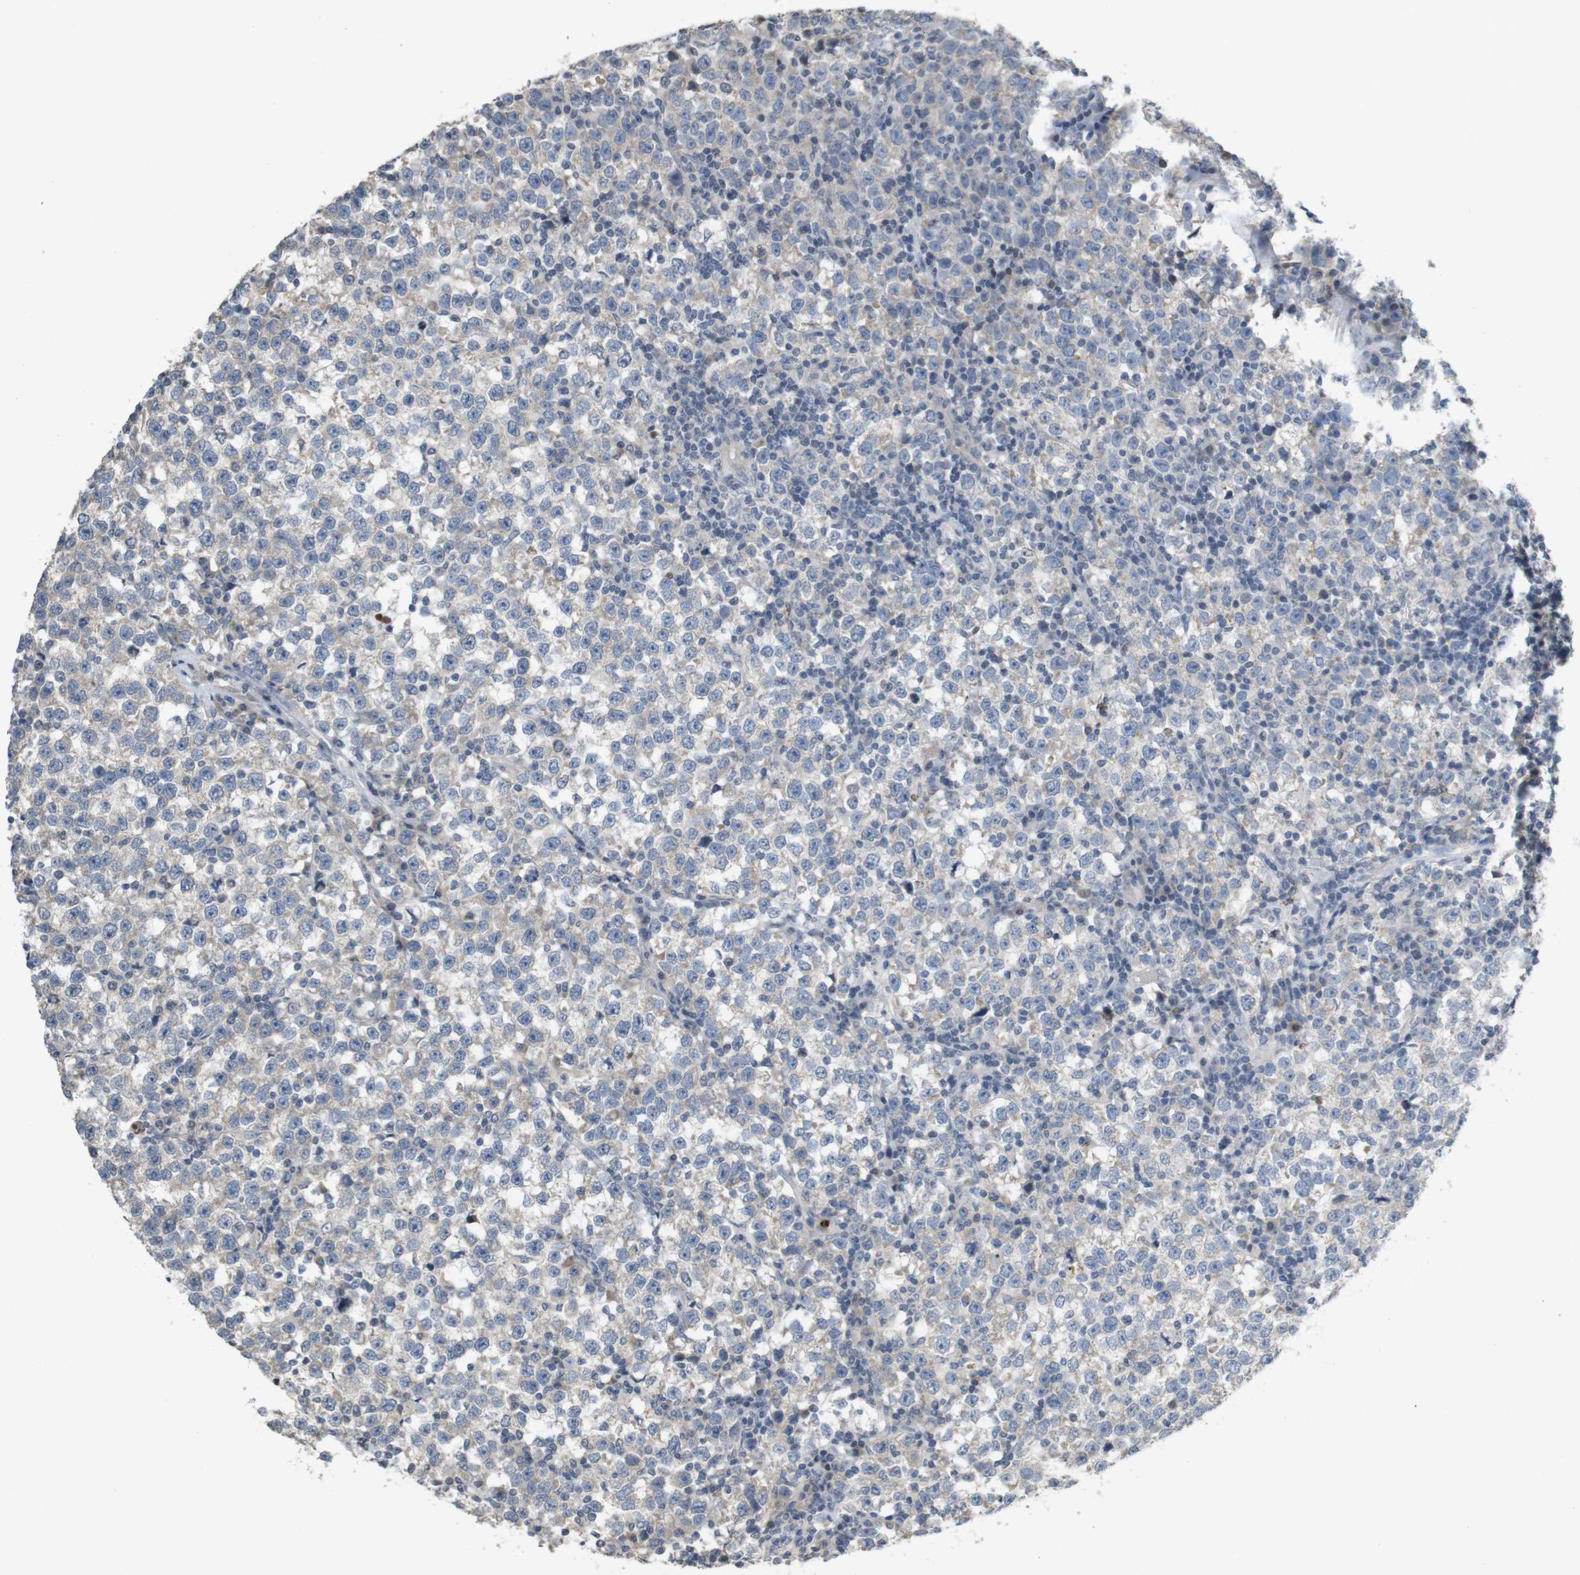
{"staining": {"intensity": "negative", "quantity": "none", "location": "none"}, "tissue": "testis cancer", "cell_type": "Tumor cells", "image_type": "cancer", "snomed": [{"axis": "morphology", "description": "Seminoma, NOS"}, {"axis": "topography", "description": "Testis"}], "caption": "Tumor cells are negative for brown protein staining in testis cancer (seminoma).", "gene": "TSPAN14", "patient": {"sex": "male", "age": 43}}